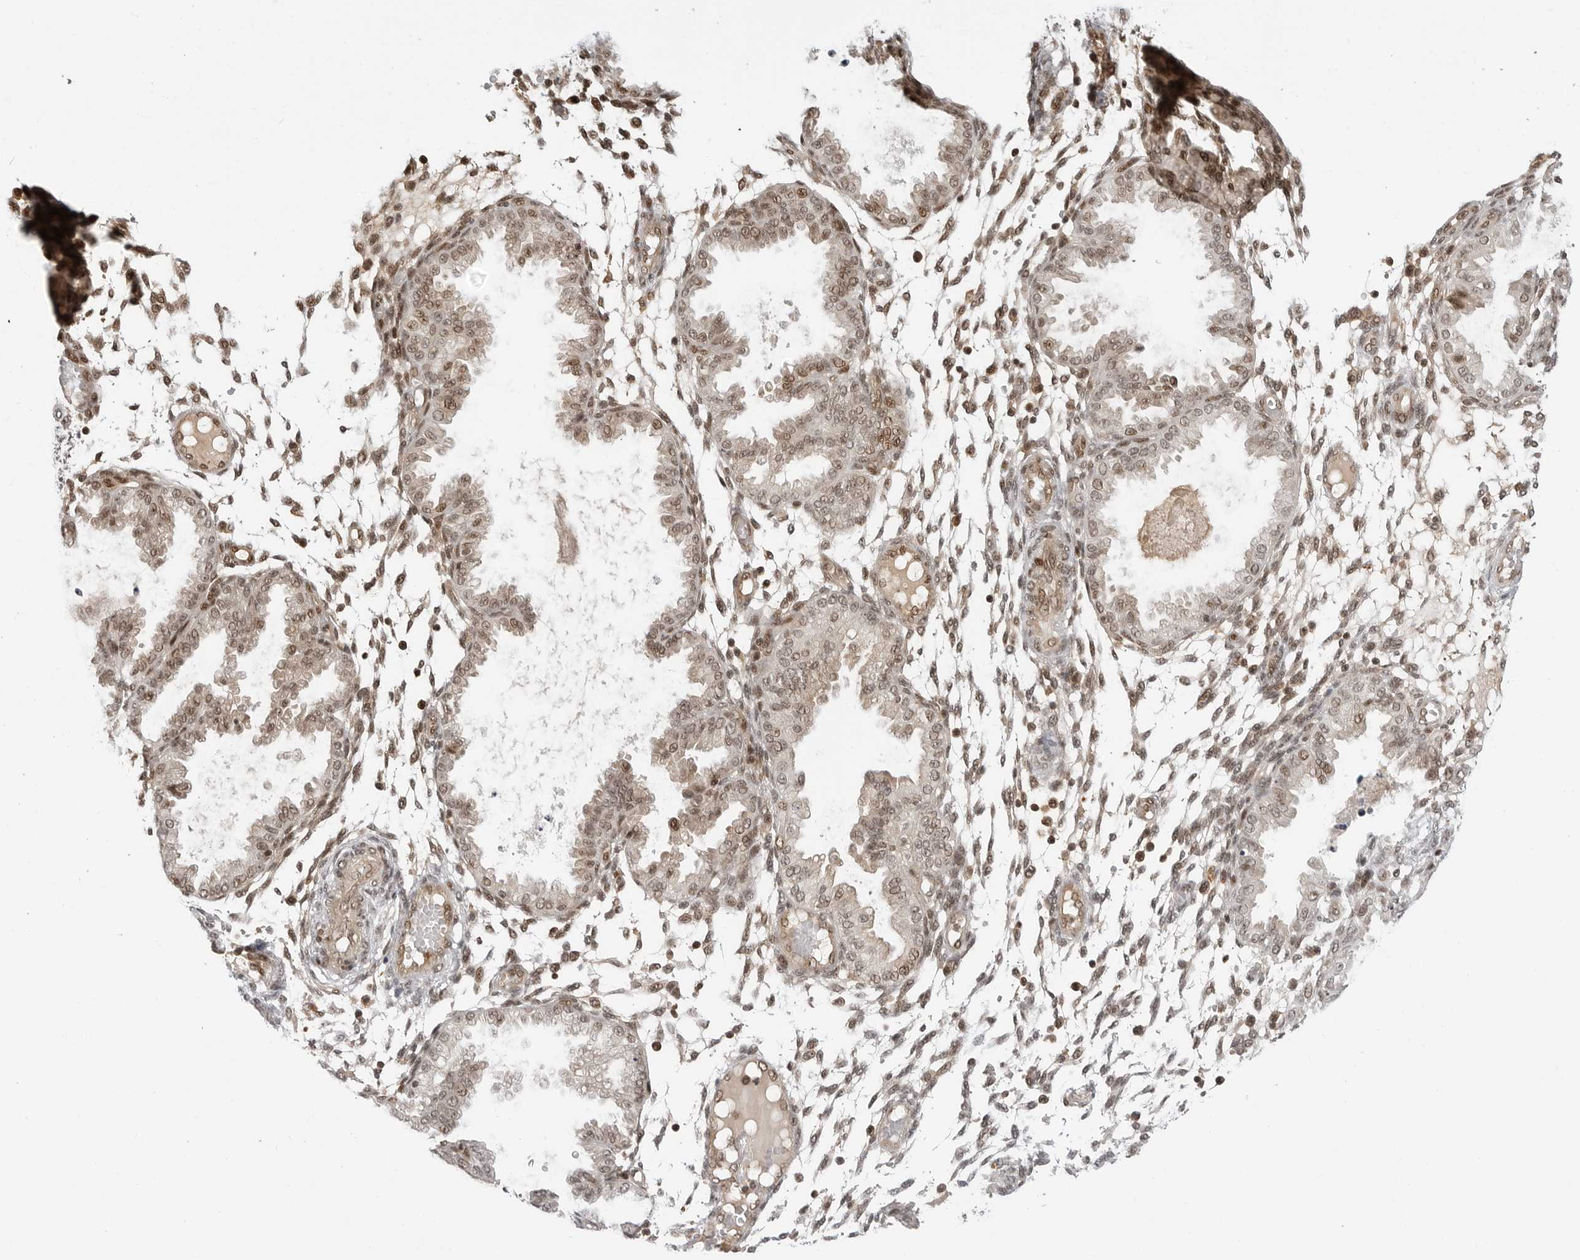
{"staining": {"intensity": "moderate", "quantity": "25%-75%", "location": "nuclear"}, "tissue": "endometrium", "cell_type": "Cells in endometrial stroma", "image_type": "normal", "snomed": [{"axis": "morphology", "description": "Normal tissue, NOS"}, {"axis": "topography", "description": "Endometrium"}], "caption": "Endometrium stained for a protein (brown) displays moderate nuclear positive positivity in approximately 25%-75% of cells in endometrial stroma.", "gene": "C8orf33", "patient": {"sex": "female", "age": 33}}